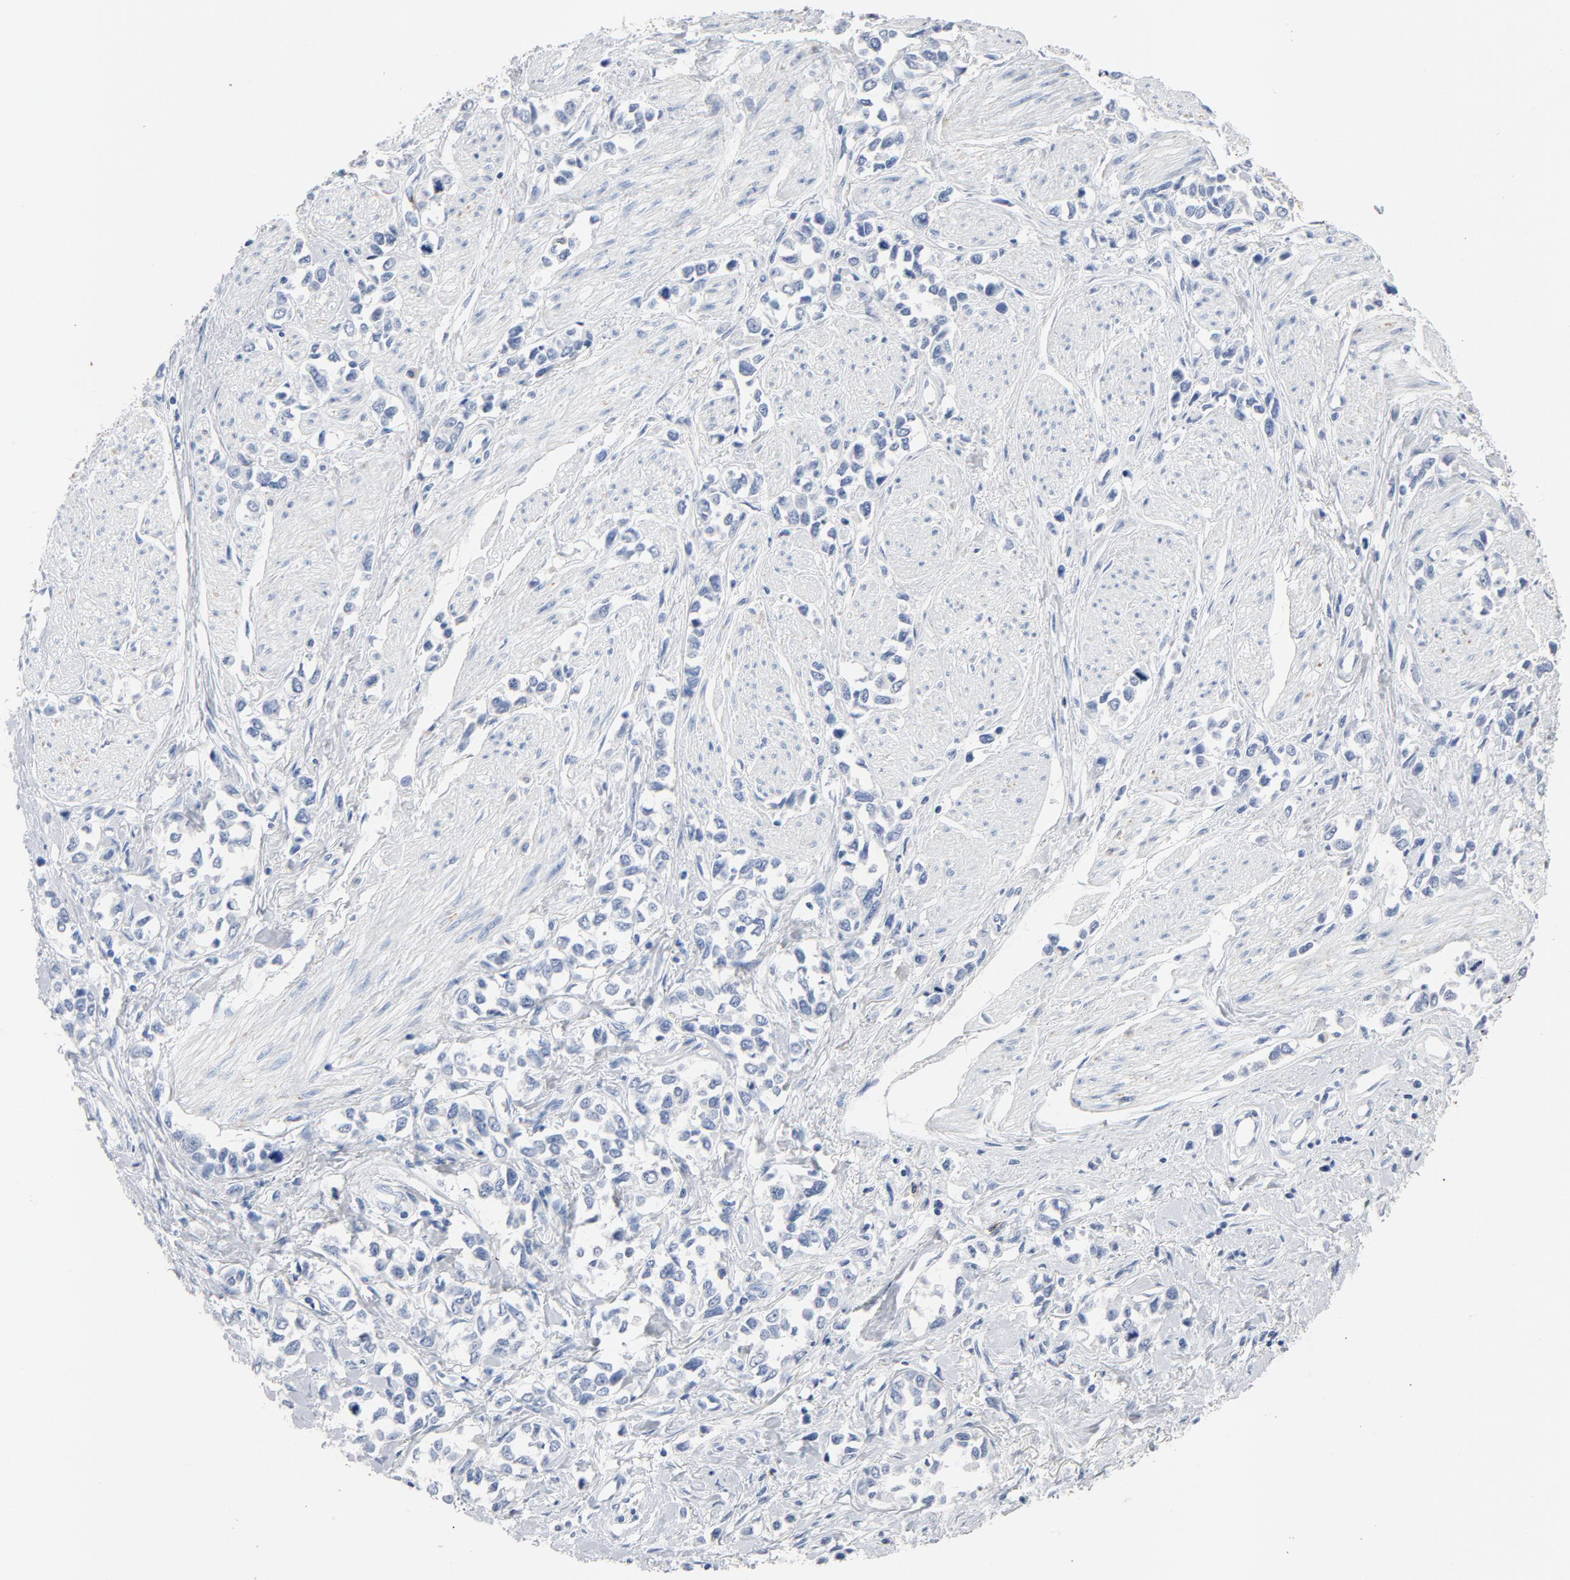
{"staining": {"intensity": "negative", "quantity": "none", "location": "none"}, "tissue": "stomach cancer", "cell_type": "Tumor cells", "image_type": "cancer", "snomed": [{"axis": "morphology", "description": "Adenocarcinoma, NOS"}, {"axis": "topography", "description": "Stomach, upper"}], "caption": "DAB (3,3'-diaminobenzidine) immunohistochemical staining of stomach cancer (adenocarcinoma) demonstrates no significant staining in tumor cells.", "gene": "PTPRB", "patient": {"sex": "male", "age": 76}}